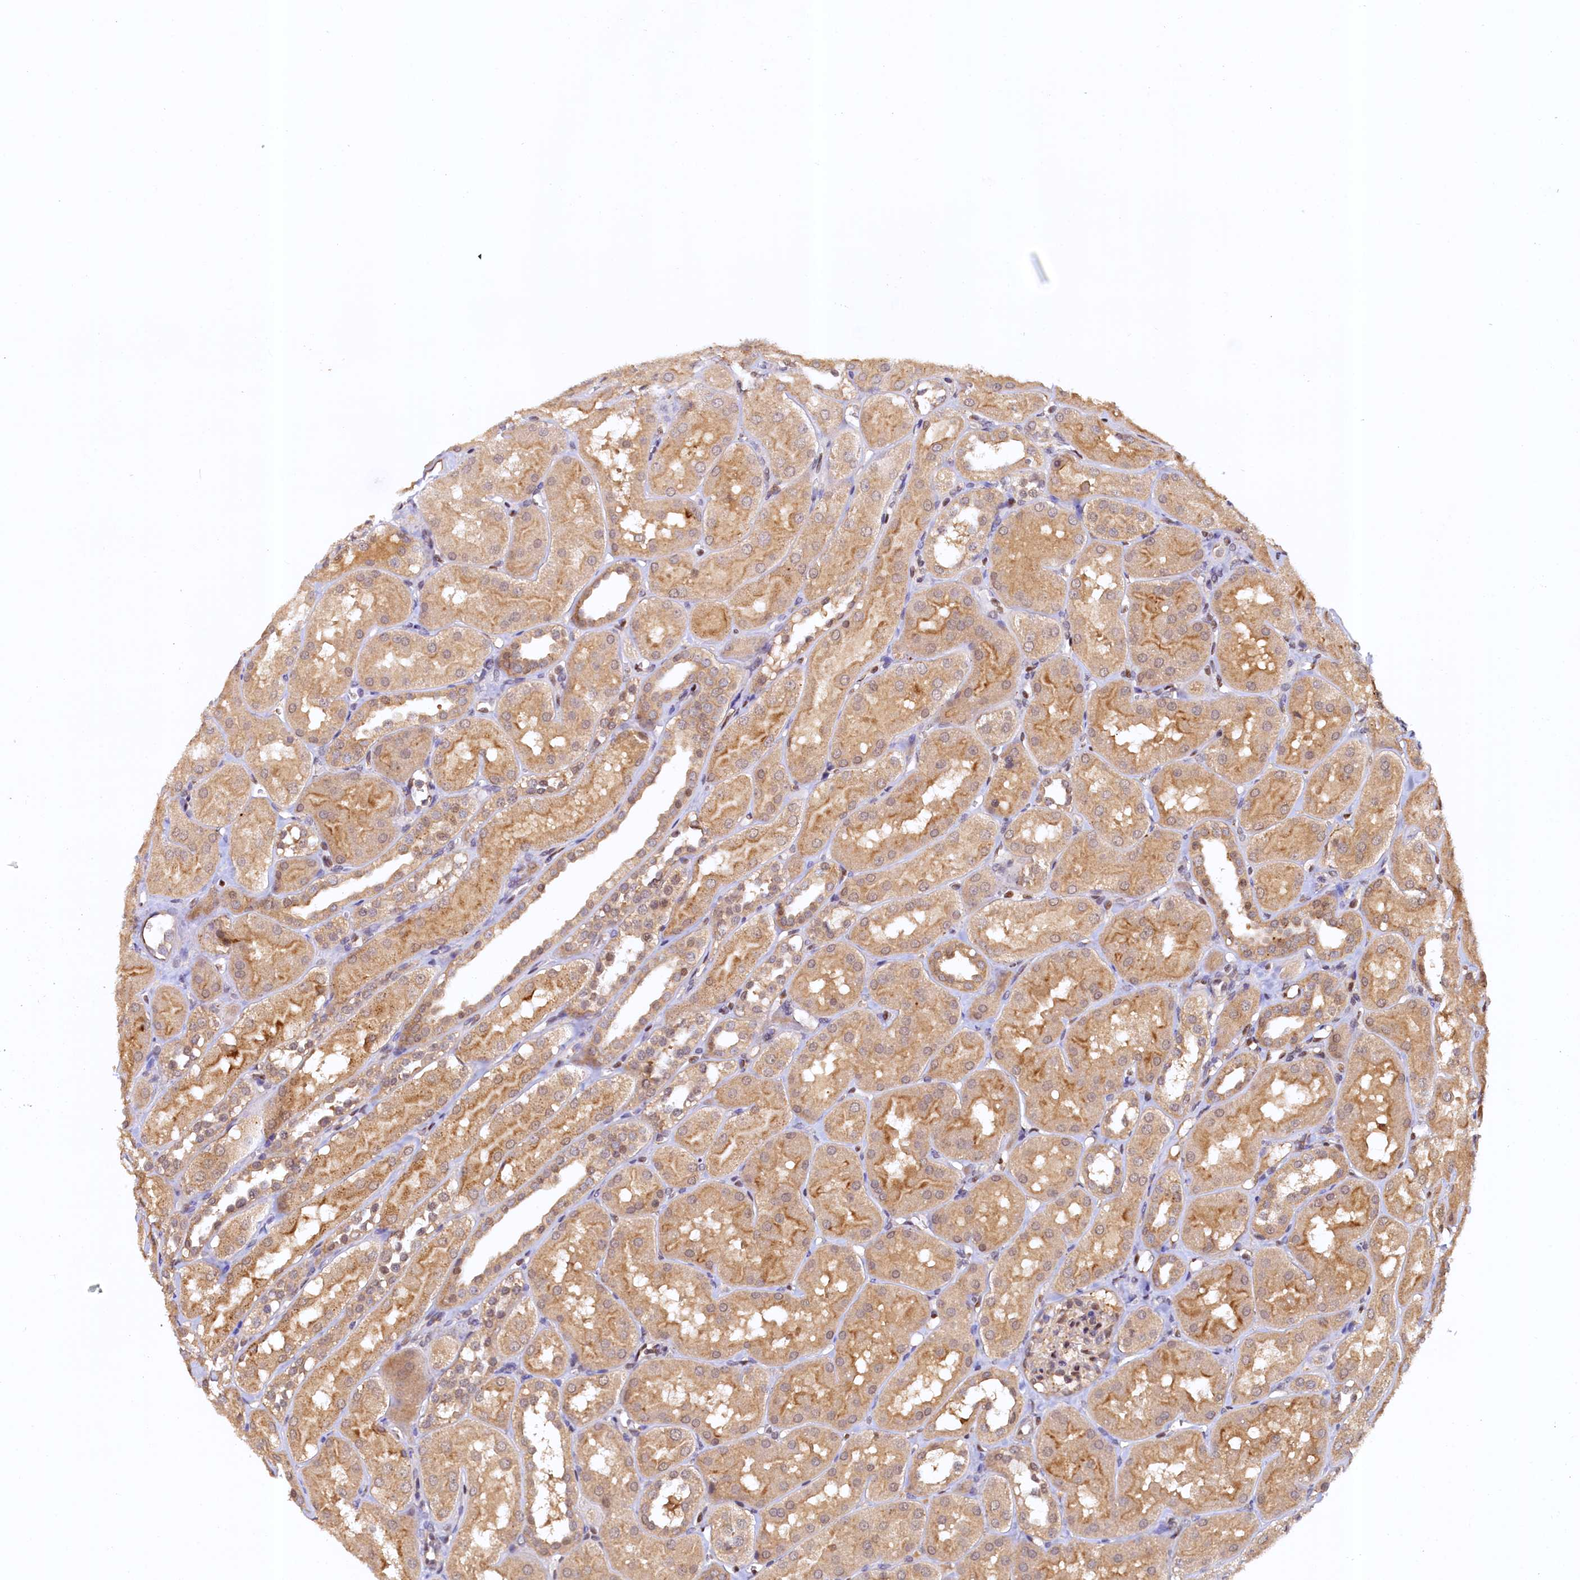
{"staining": {"intensity": "moderate", "quantity": "25%-75%", "location": "nuclear"}, "tissue": "kidney", "cell_type": "Cells in glomeruli", "image_type": "normal", "snomed": [{"axis": "morphology", "description": "Normal tissue, NOS"}, {"axis": "topography", "description": "Kidney"}, {"axis": "topography", "description": "Urinary bladder"}], "caption": "Protein expression analysis of unremarkable kidney shows moderate nuclear expression in about 25%-75% of cells in glomeruli. (Brightfield microscopy of DAB IHC at high magnification).", "gene": "UBL7", "patient": {"sex": "male", "age": 16}}